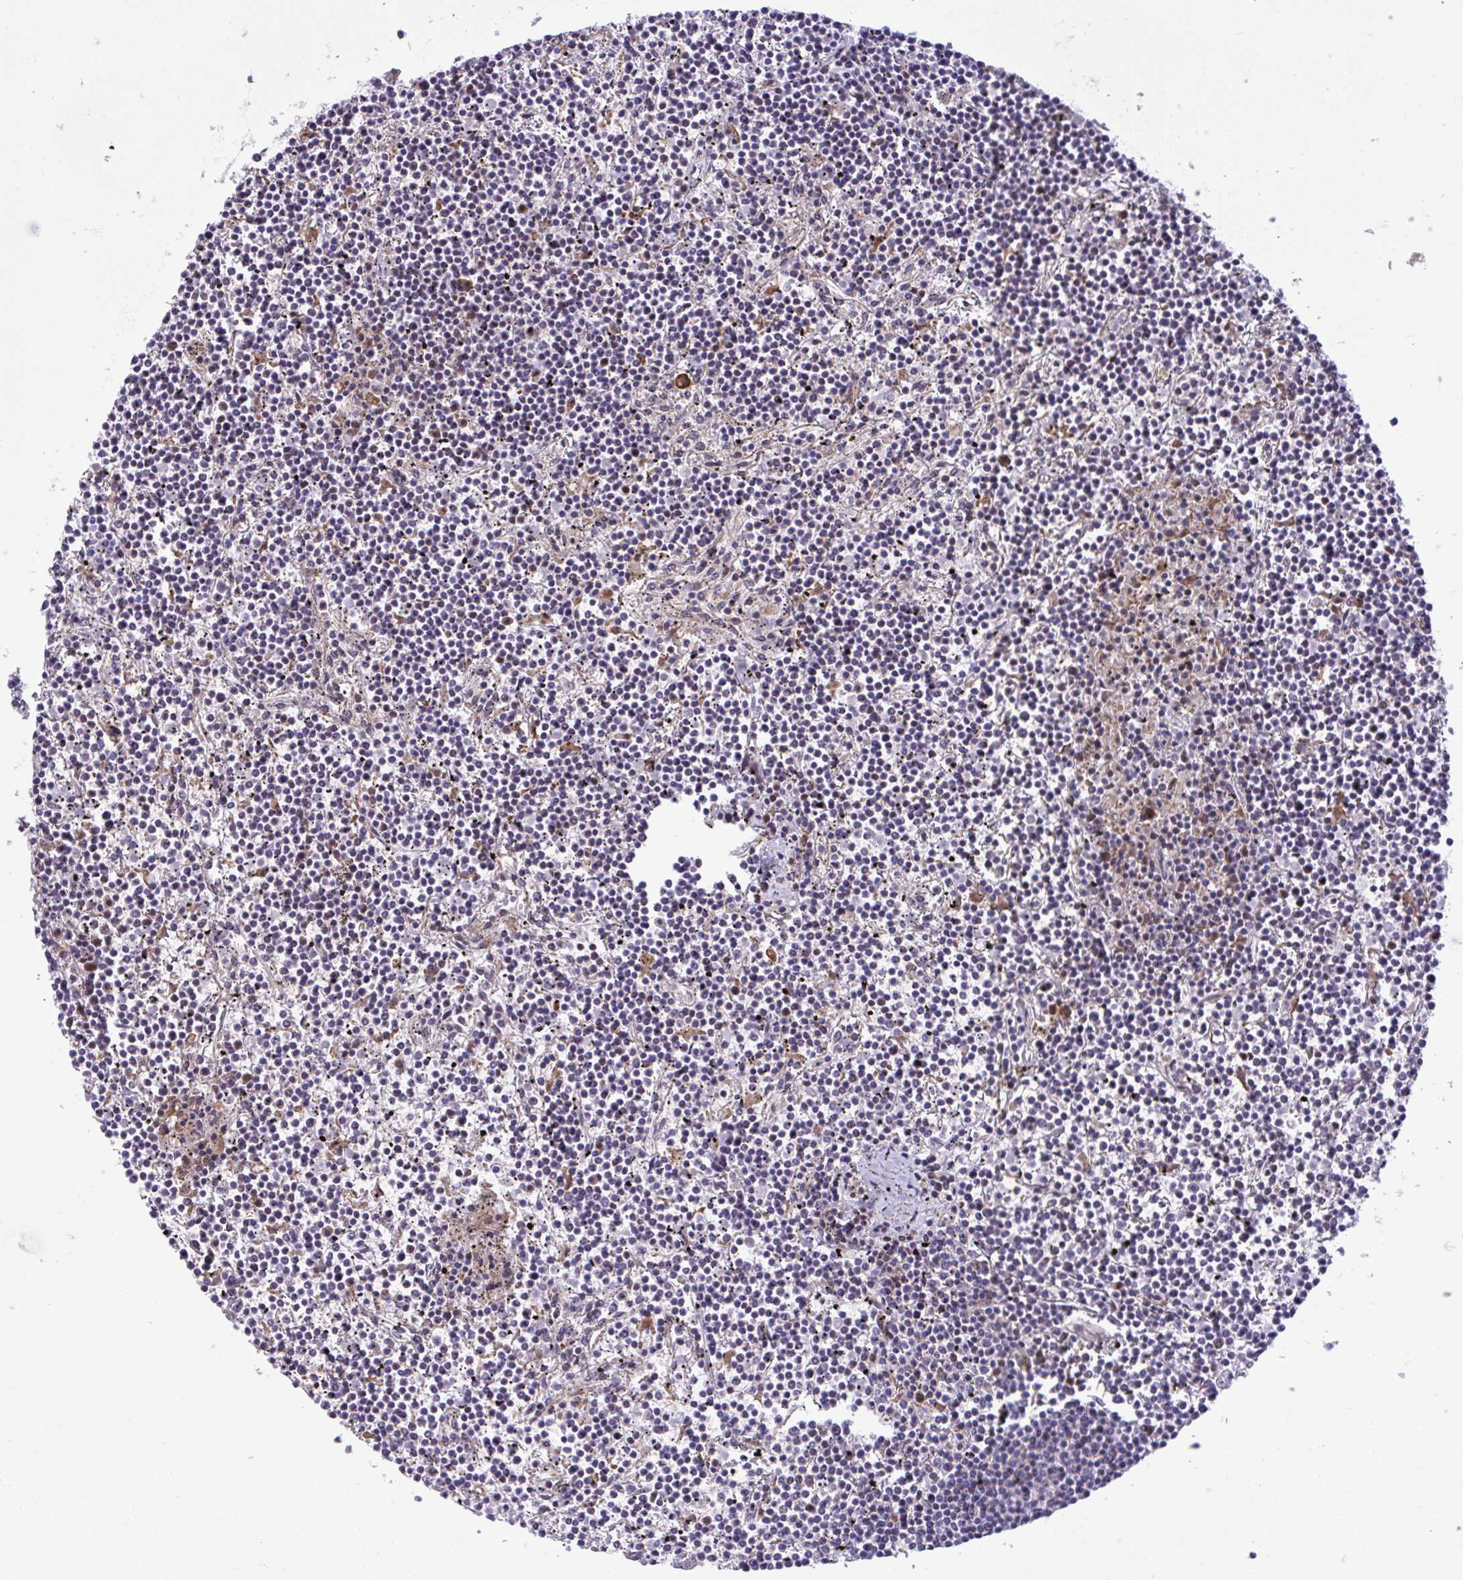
{"staining": {"intensity": "moderate", "quantity": "<25%", "location": "nuclear"}, "tissue": "lymphoma", "cell_type": "Tumor cells", "image_type": "cancer", "snomed": [{"axis": "morphology", "description": "Malignant lymphoma, non-Hodgkin's type, Low grade"}, {"axis": "topography", "description": "Spleen"}], "caption": "About <25% of tumor cells in human lymphoma display moderate nuclear protein positivity as visualized by brown immunohistochemical staining.", "gene": "RBL1", "patient": {"sex": "female", "age": 19}}